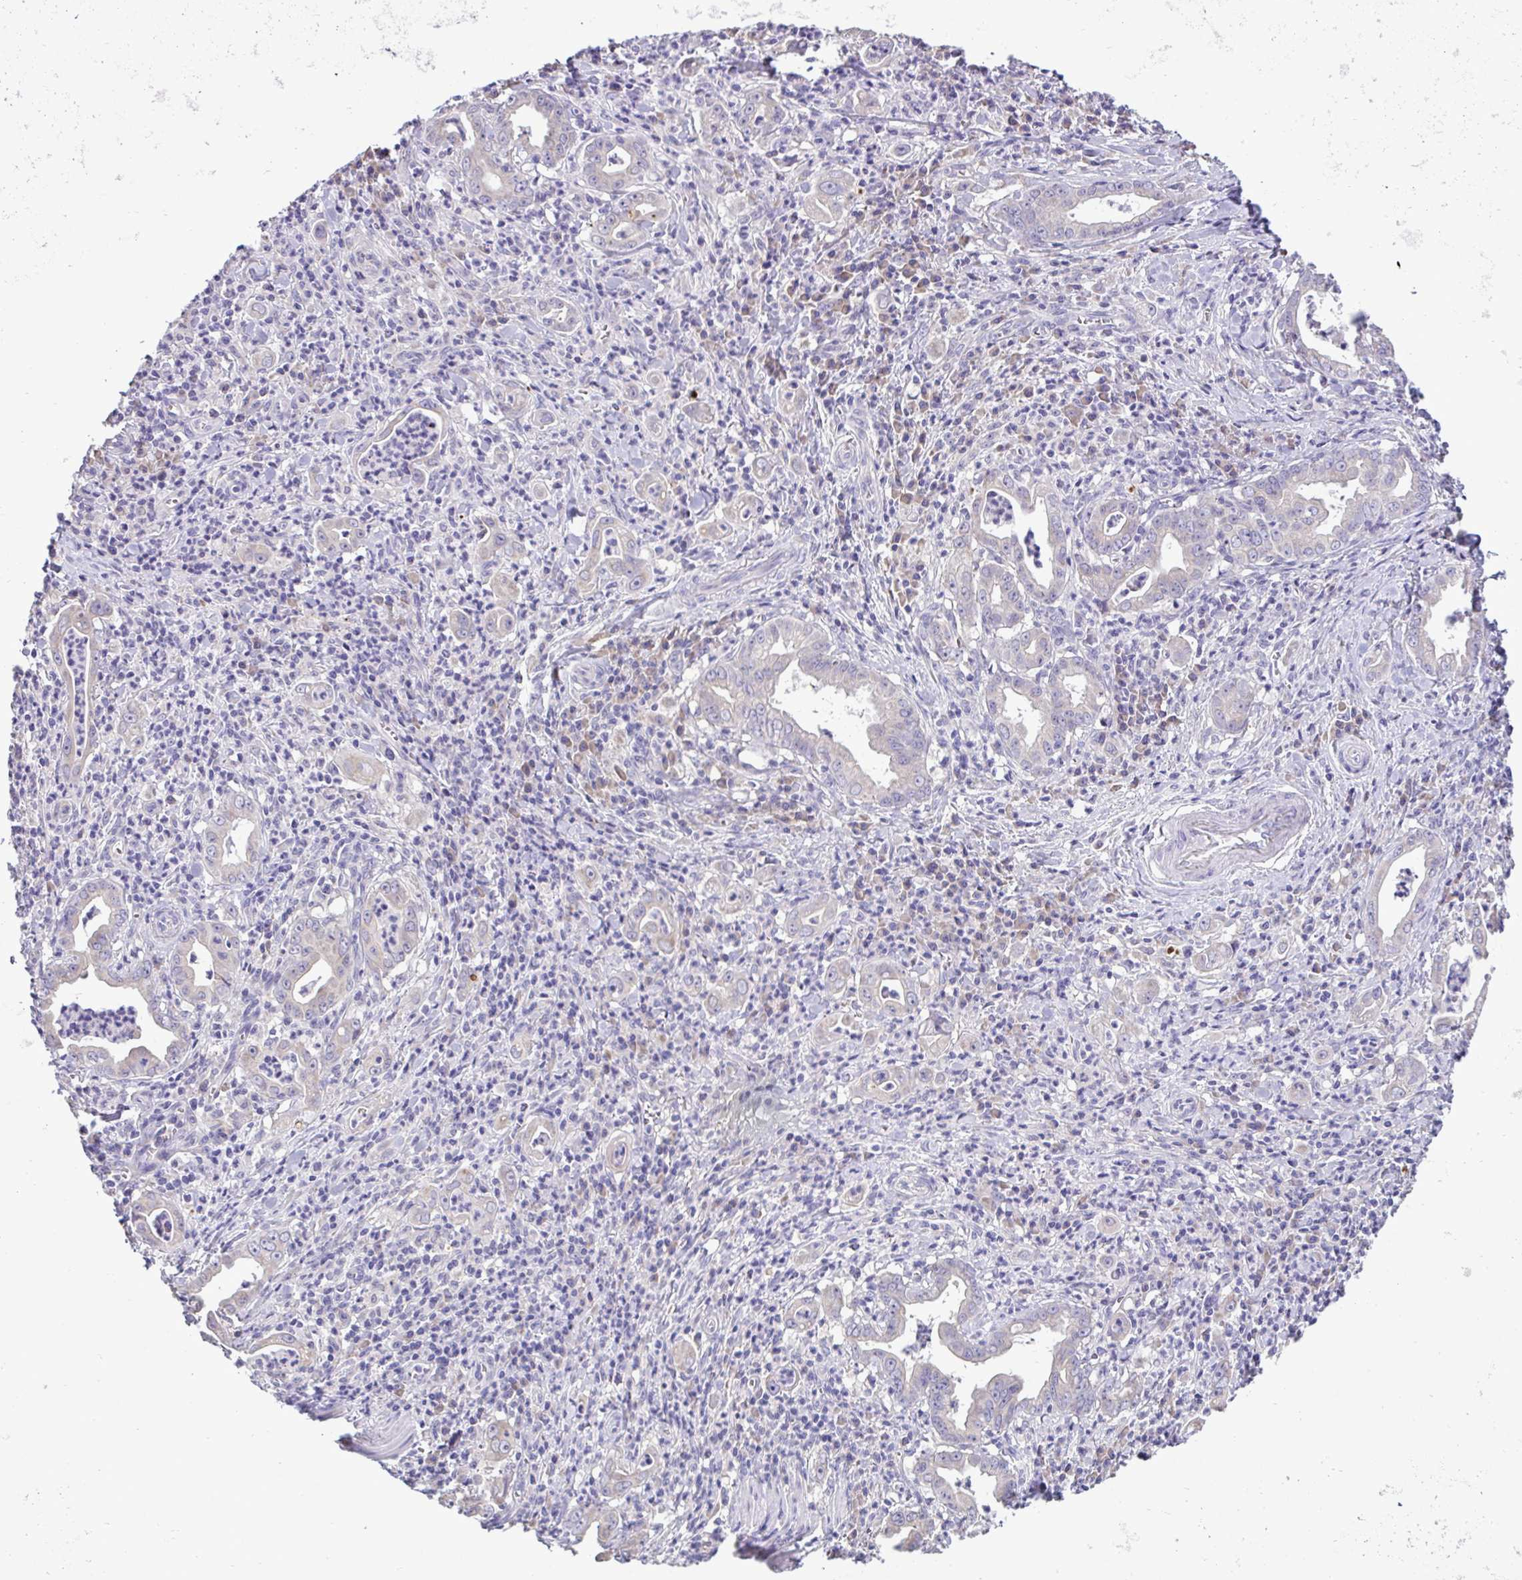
{"staining": {"intensity": "weak", "quantity": "<25%", "location": "cytoplasmic/membranous"}, "tissue": "stomach cancer", "cell_type": "Tumor cells", "image_type": "cancer", "snomed": [{"axis": "morphology", "description": "Adenocarcinoma, NOS"}, {"axis": "topography", "description": "Stomach, upper"}], "caption": "The IHC image has no significant staining in tumor cells of stomach adenocarcinoma tissue.", "gene": "ST8SIA2", "patient": {"sex": "female", "age": 79}}